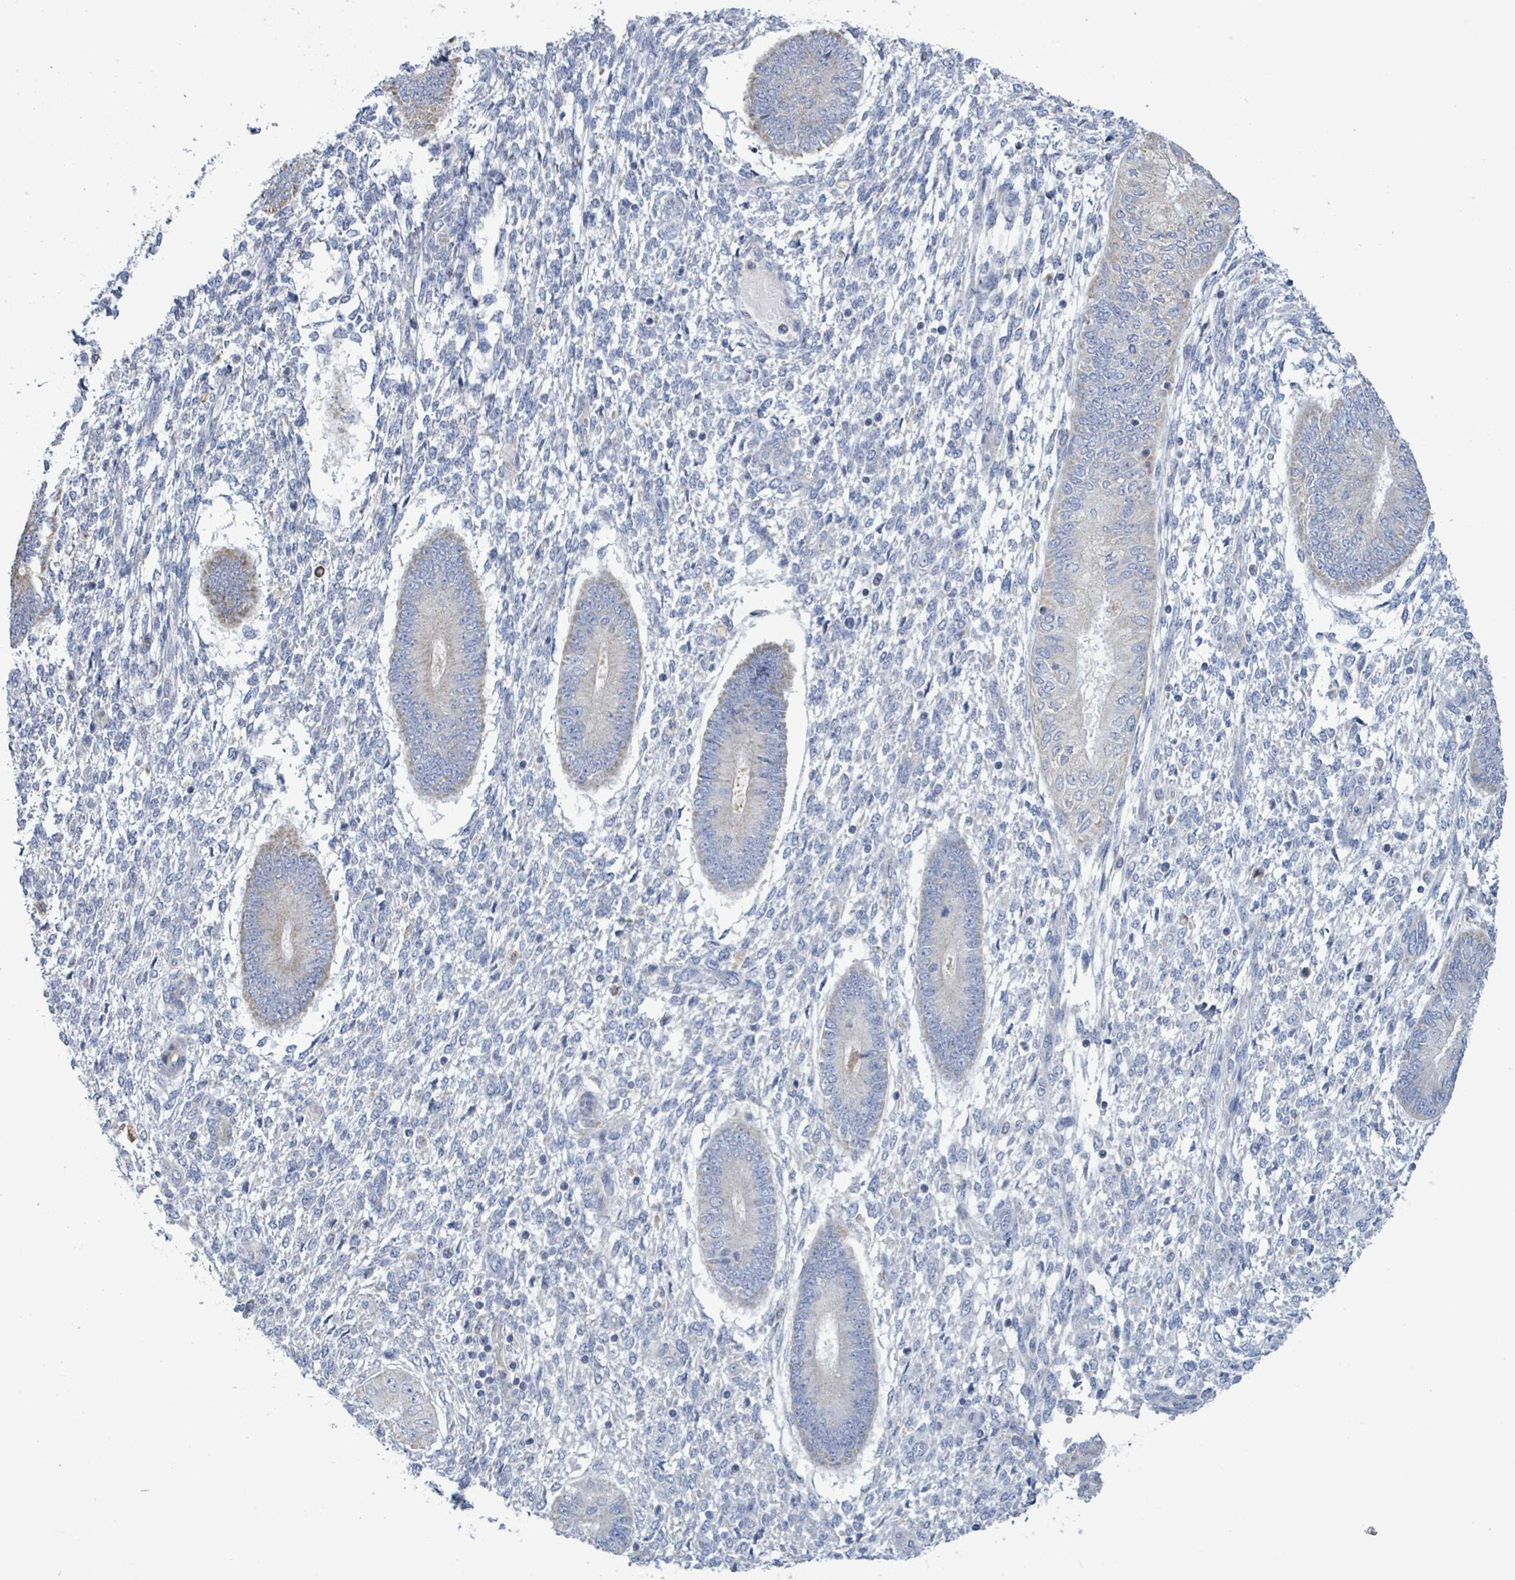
{"staining": {"intensity": "negative", "quantity": "none", "location": "none"}, "tissue": "endometrium", "cell_type": "Cells in endometrial stroma", "image_type": "normal", "snomed": [{"axis": "morphology", "description": "Normal tissue, NOS"}, {"axis": "topography", "description": "Endometrium"}], "caption": "Human endometrium stained for a protein using immunohistochemistry (IHC) exhibits no positivity in cells in endometrial stroma.", "gene": "AKR1C4", "patient": {"sex": "female", "age": 49}}